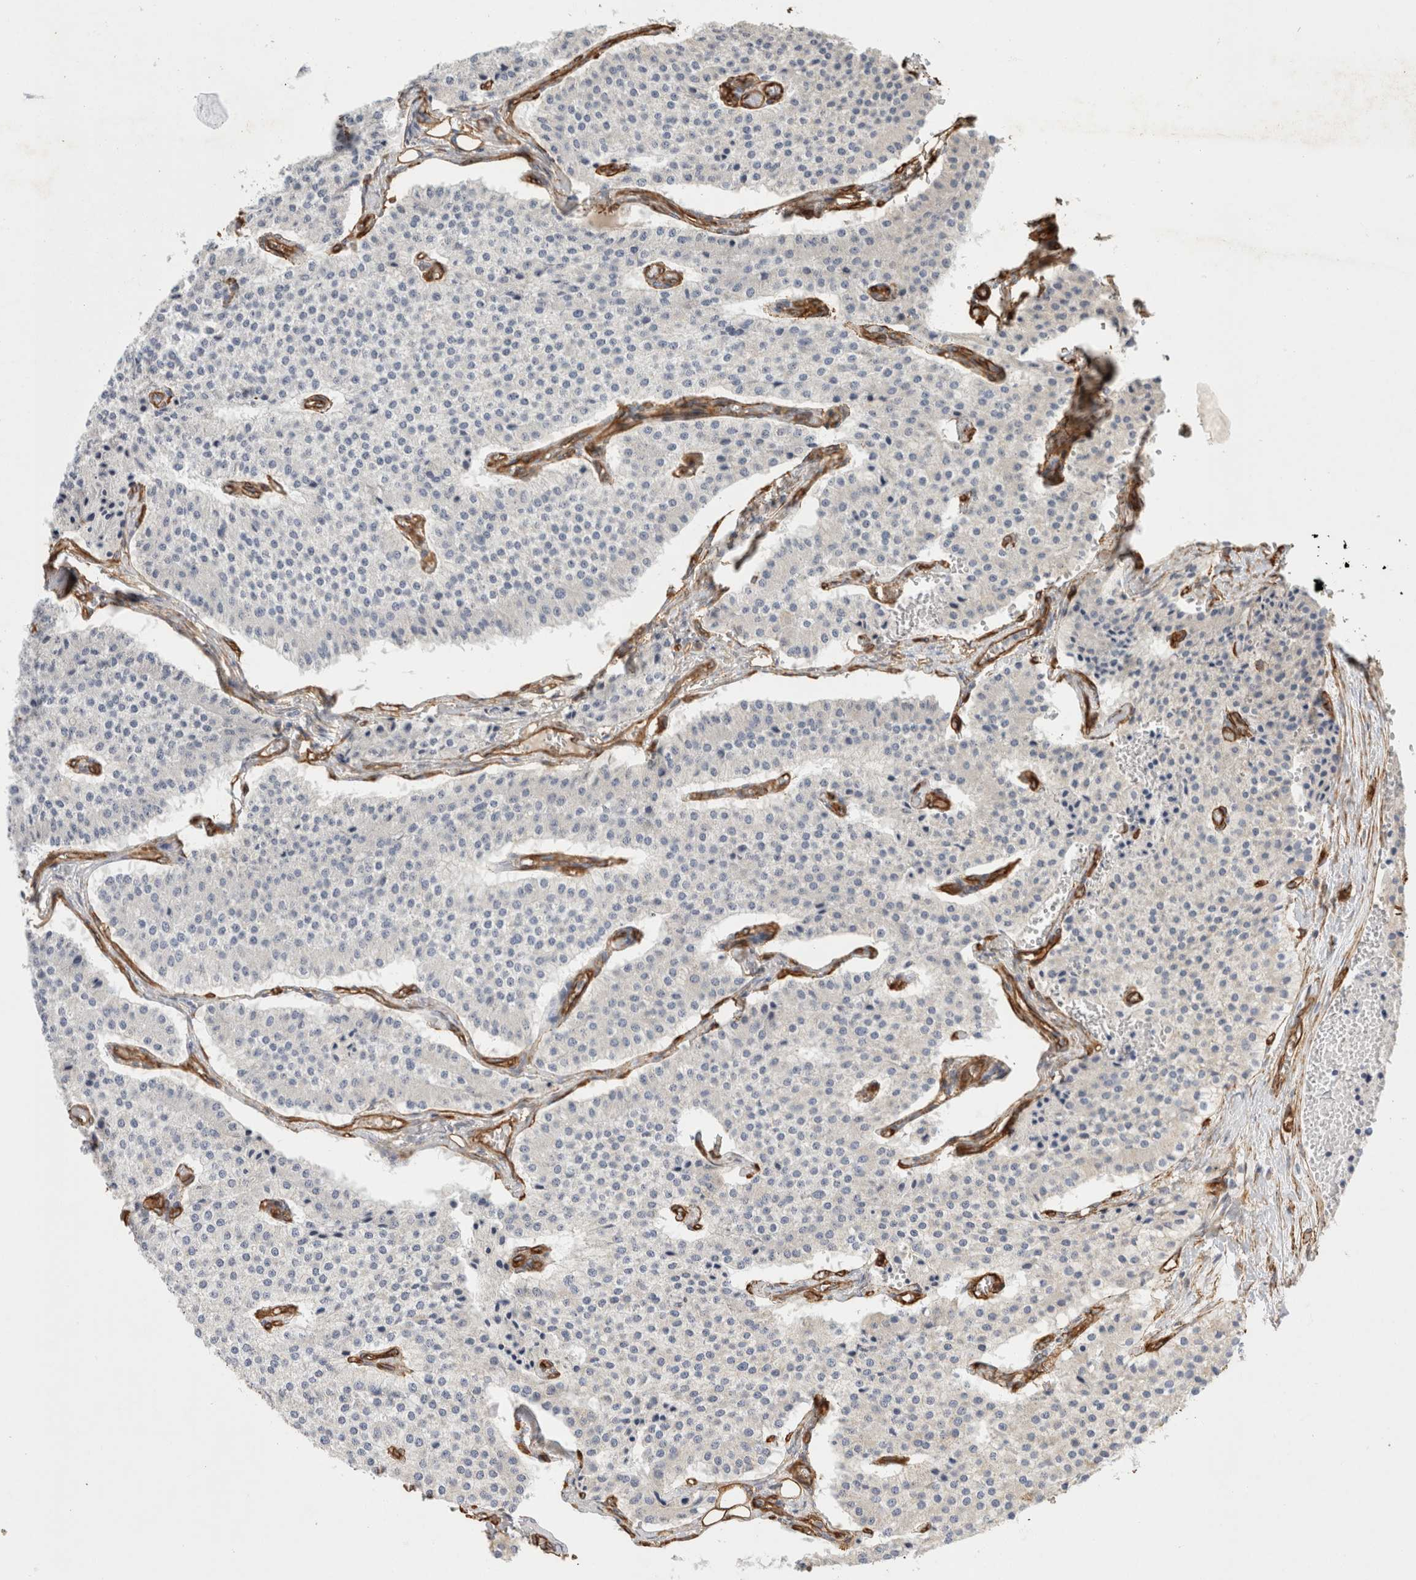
{"staining": {"intensity": "negative", "quantity": "none", "location": "none"}, "tissue": "carcinoid", "cell_type": "Tumor cells", "image_type": "cancer", "snomed": [{"axis": "morphology", "description": "Carcinoid, malignant, NOS"}, {"axis": "topography", "description": "Colon"}], "caption": "Immunohistochemistry image of carcinoid (malignant) stained for a protein (brown), which demonstrates no positivity in tumor cells.", "gene": "JMJD4", "patient": {"sex": "female", "age": 52}}